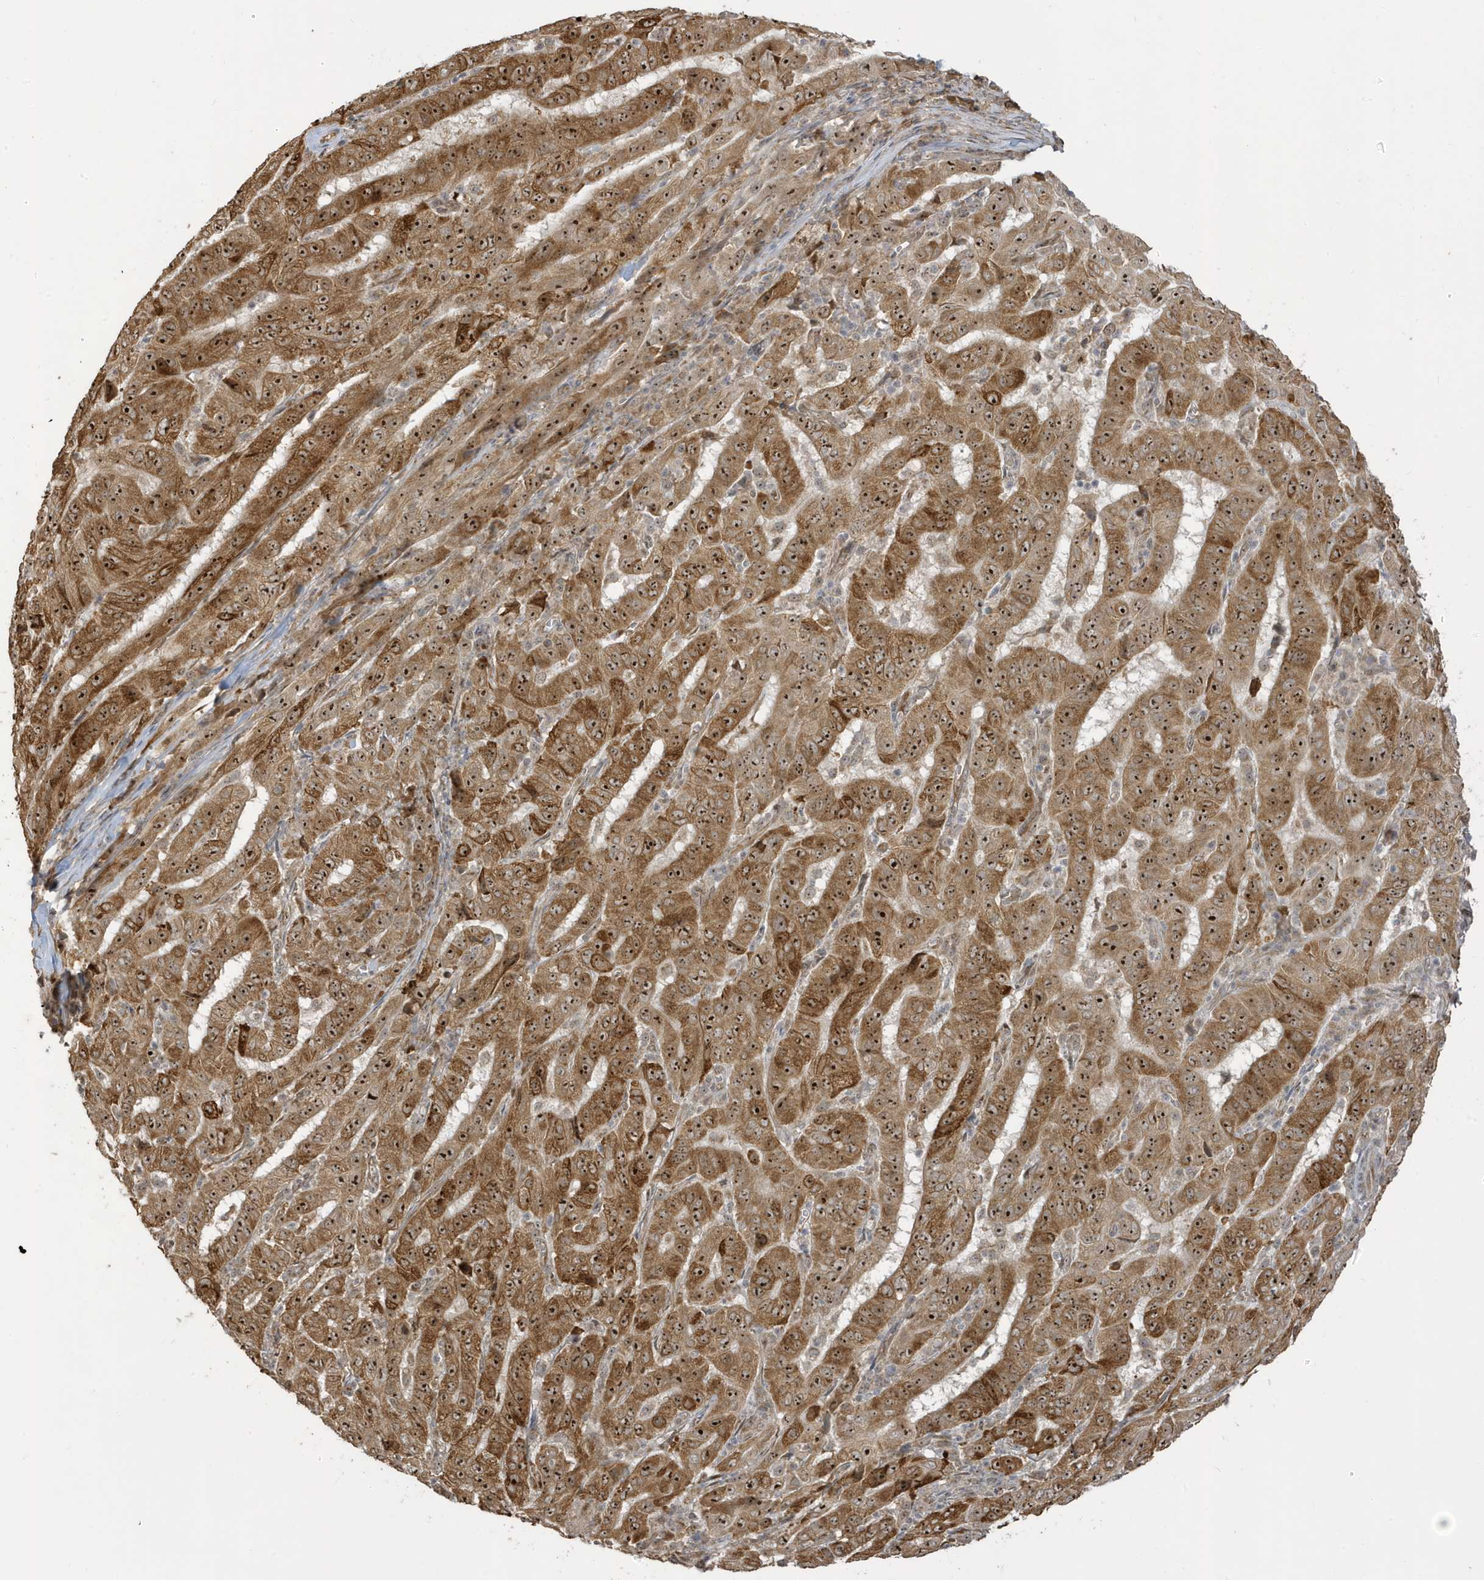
{"staining": {"intensity": "strong", "quantity": ">75%", "location": "cytoplasmic/membranous,nuclear"}, "tissue": "pancreatic cancer", "cell_type": "Tumor cells", "image_type": "cancer", "snomed": [{"axis": "morphology", "description": "Adenocarcinoma, NOS"}, {"axis": "topography", "description": "Pancreas"}], "caption": "A high-resolution image shows IHC staining of pancreatic cancer, which exhibits strong cytoplasmic/membranous and nuclear expression in approximately >75% of tumor cells.", "gene": "ECM2", "patient": {"sex": "male", "age": 63}}